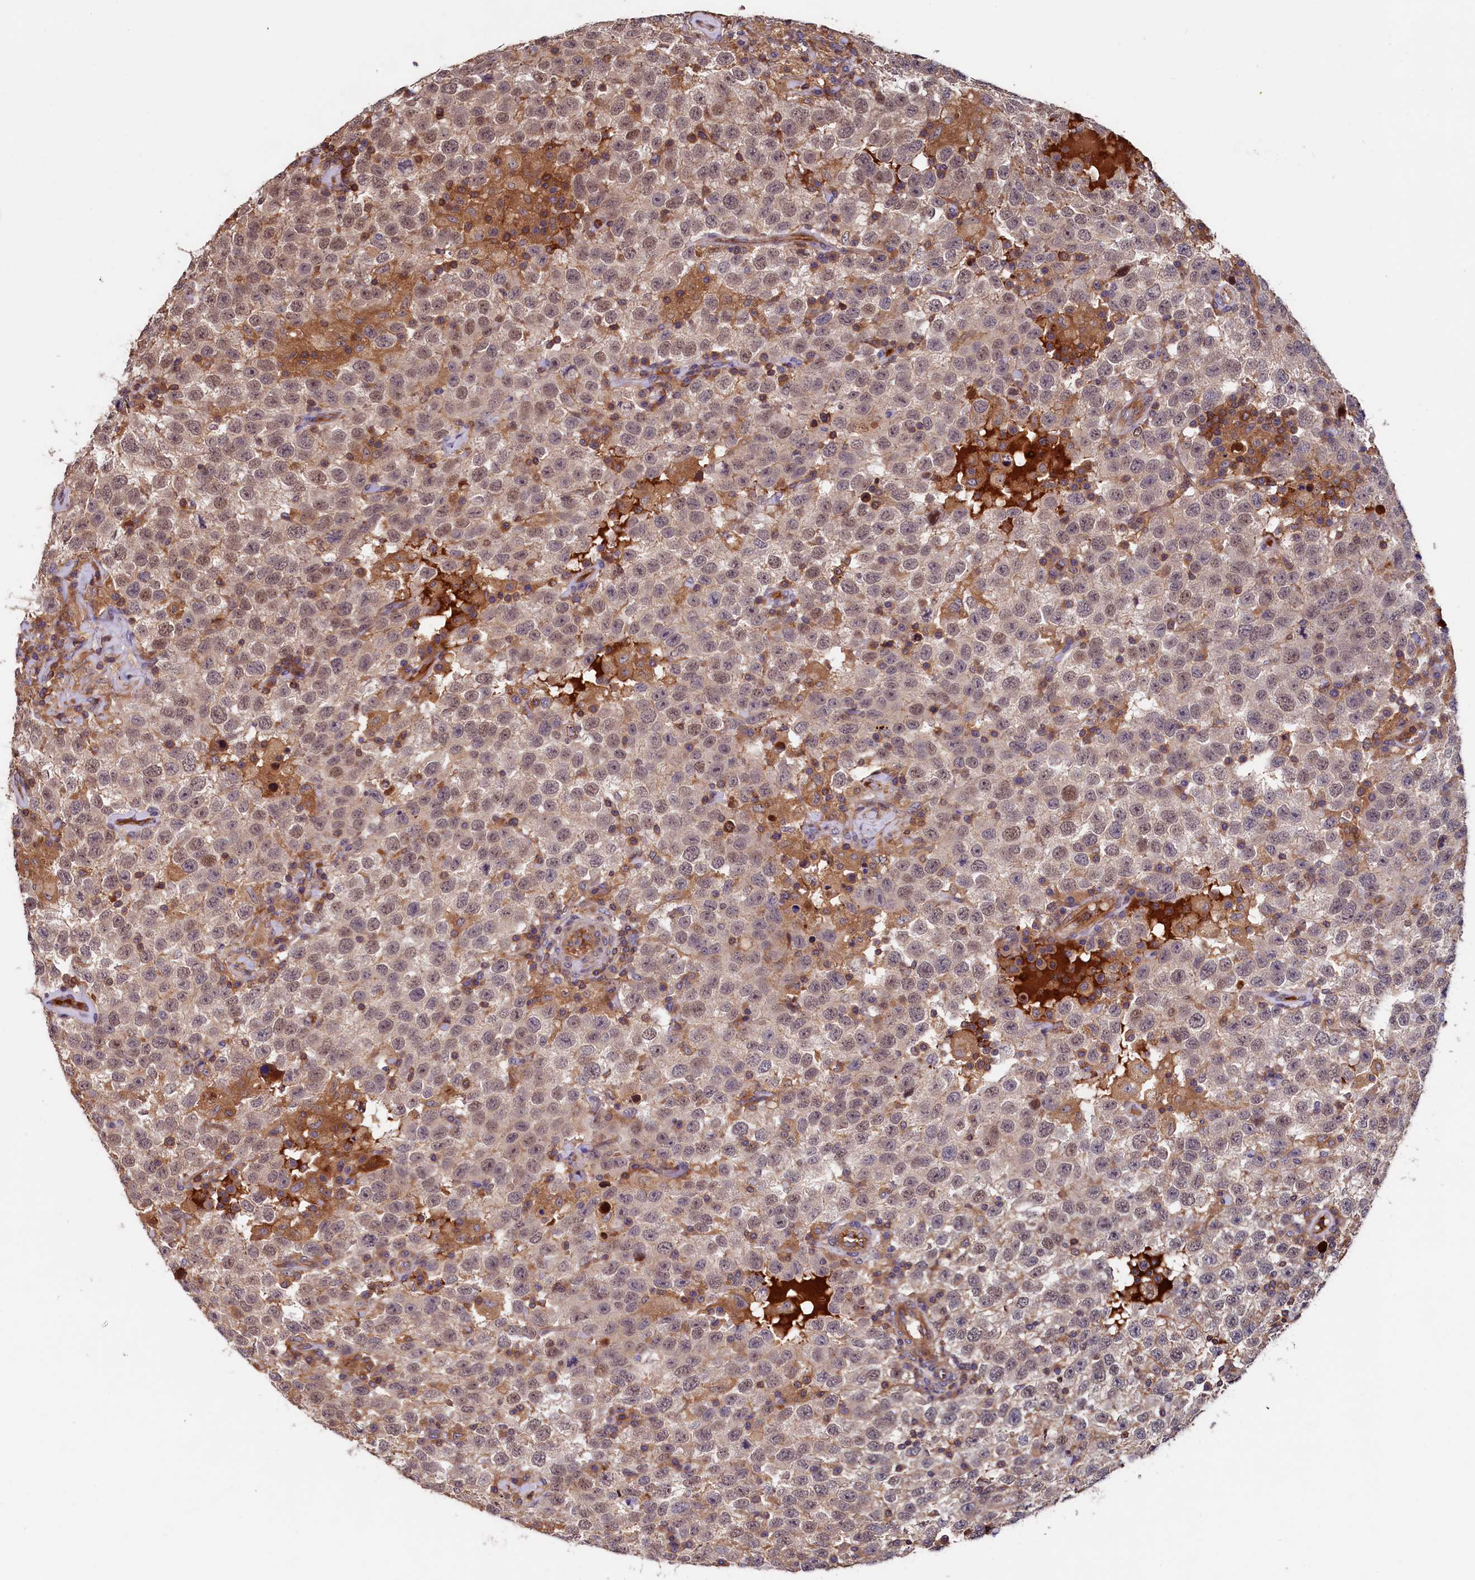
{"staining": {"intensity": "moderate", "quantity": ">75%", "location": "nuclear"}, "tissue": "testis cancer", "cell_type": "Tumor cells", "image_type": "cancer", "snomed": [{"axis": "morphology", "description": "Seminoma, NOS"}, {"axis": "topography", "description": "Testis"}], "caption": "Immunohistochemical staining of human testis seminoma displays medium levels of moderate nuclear protein expression in approximately >75% of tumor cells.", "gene": "DUOXA1", "patient": {"sex": "male", "age": 41}}